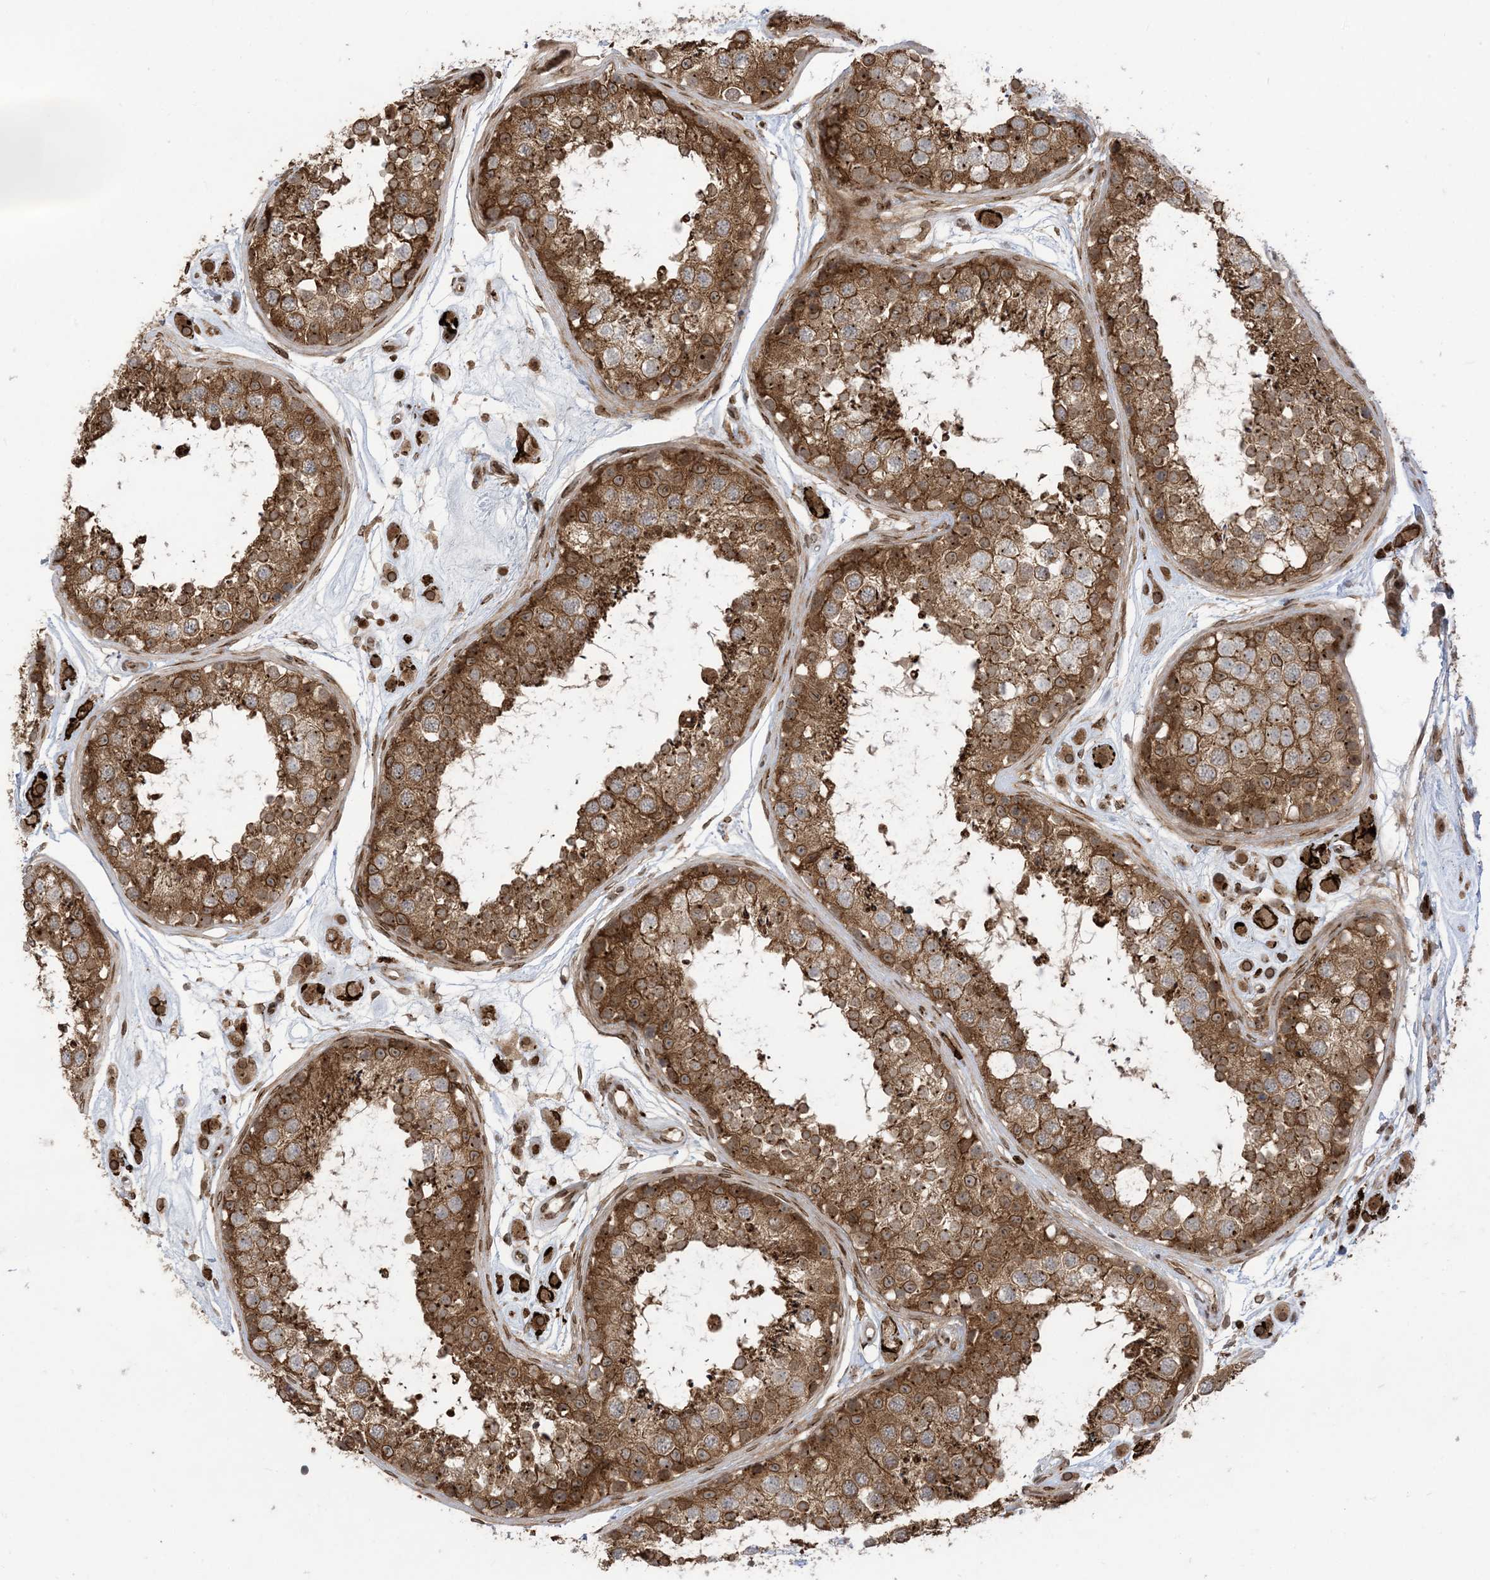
{"staining": {"intensity": "strong", "quantity": ">75%", "location": "cytoplasmic/membranous"}, "tissue": "testis", "cell_type": "Cells in seminiferous ducts", "image_type": "normal", "snomed": [{"axis": "morphology", "description": "Normal tissue, NOS"}, {"axis": "topography", "description": "Testis"}], "caption": "Immunohistochemical staining of normal testis reveals >75% levels of strong cytoplasmic/membranous protein positivity in approximately >75% of cells in seminiferous ducts. (DAB (3,3'-diaminobenzidine) IHC with brightfield microscopy, high magnification).", "gene": "CASP4", "patient": {"sex": "male", "age": 25}}